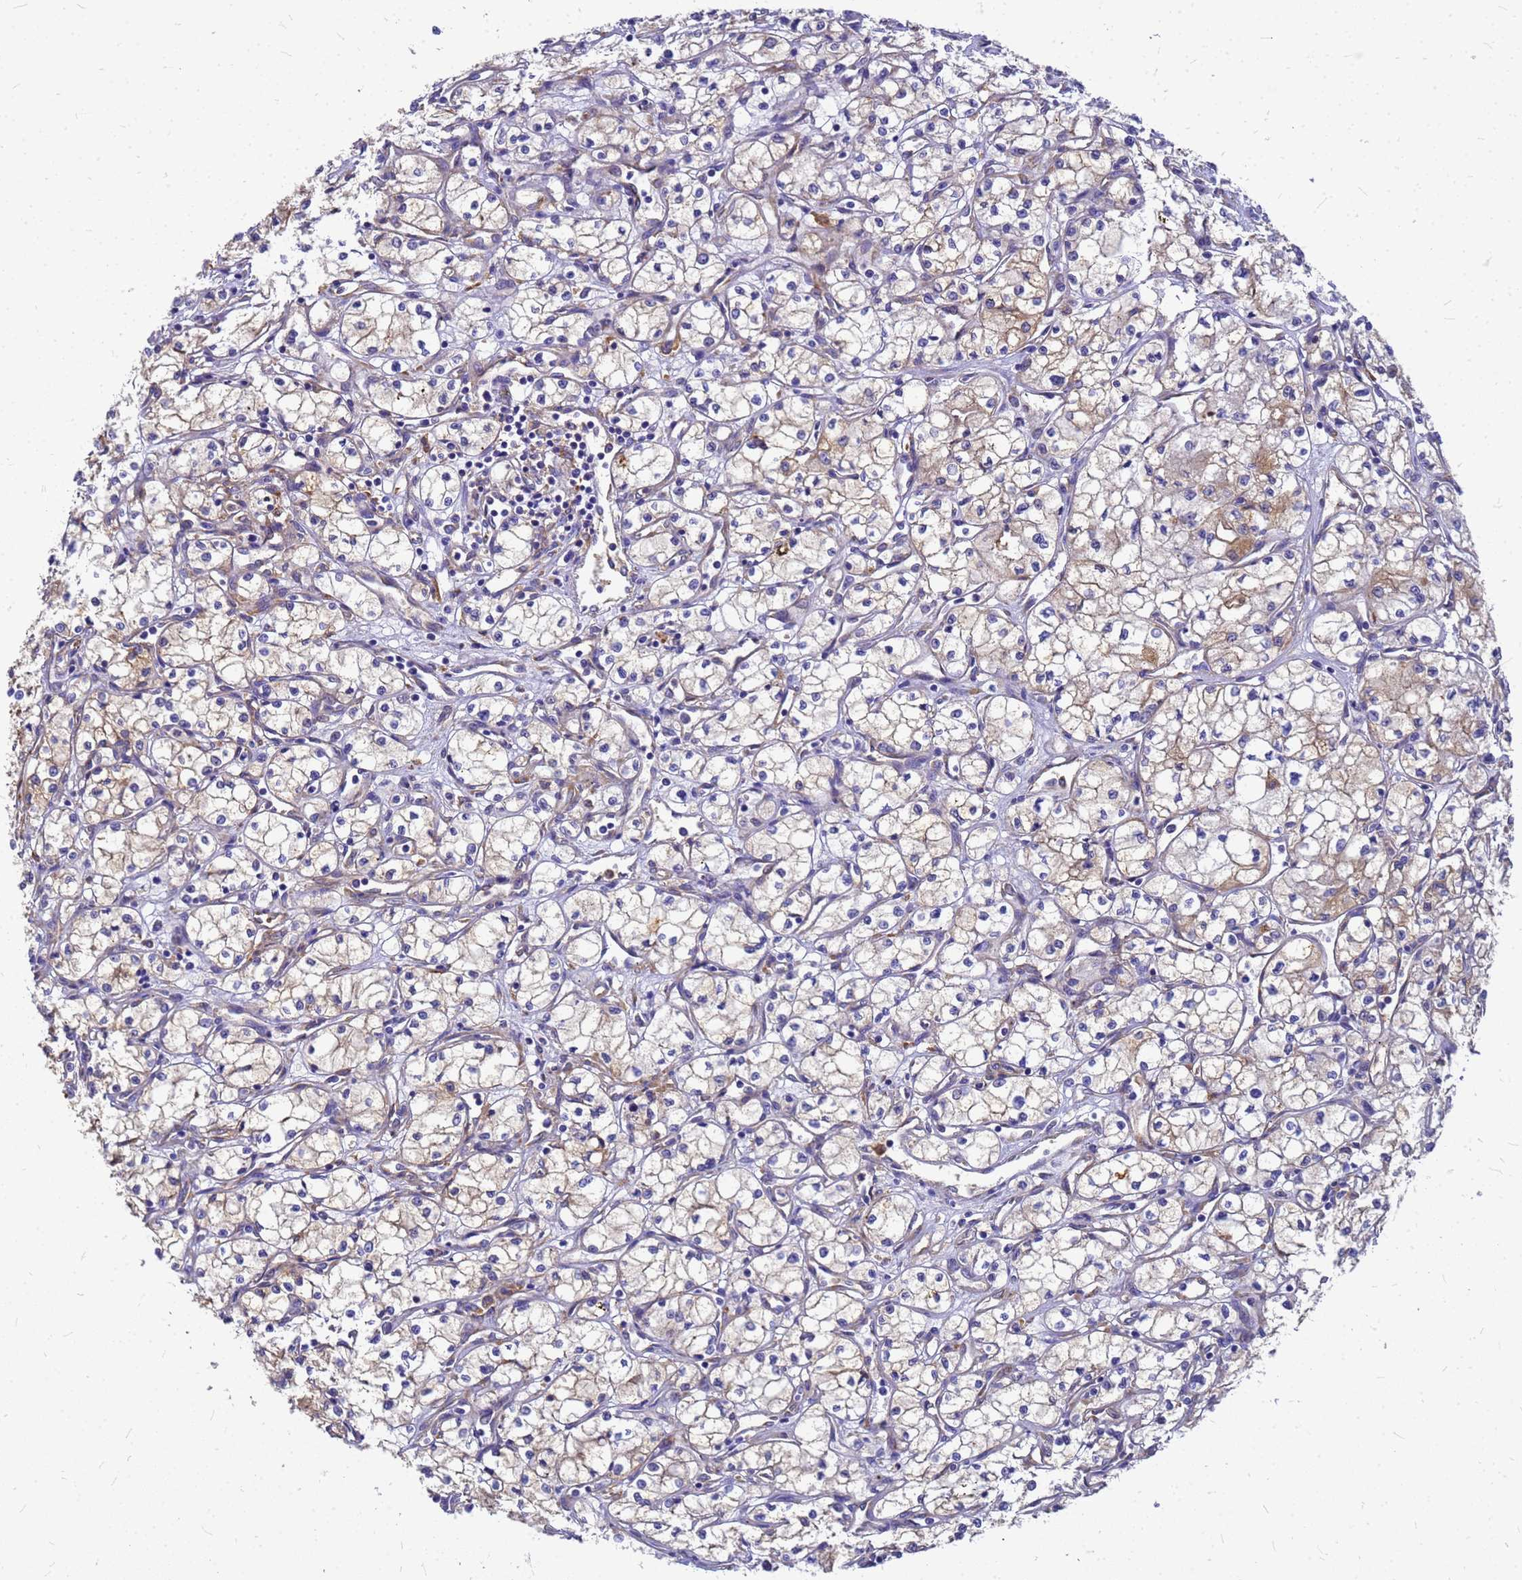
{"staining": {"intensity": "weak", "quantity": ">75%", "location": "cytoplasmic/membranous"}, "tissue": "renal cancer", "cell_type": "Tumor cells", "image_type": "cancer", "snomed": [{"axis": "morphology", "description": "Adenocarcinoma, NOS"}, {"axis": "topography", "description": "Kidney"}], "caption": "Immunohistochemistry histopathology image of human renal cancer stained for a protein (brown), which shows low levels of weak cytoplasmic/membranous positivity in about >75% of tumor cells.", "gene": "GID4", "patient": {"sex": "male", "age": 59}}